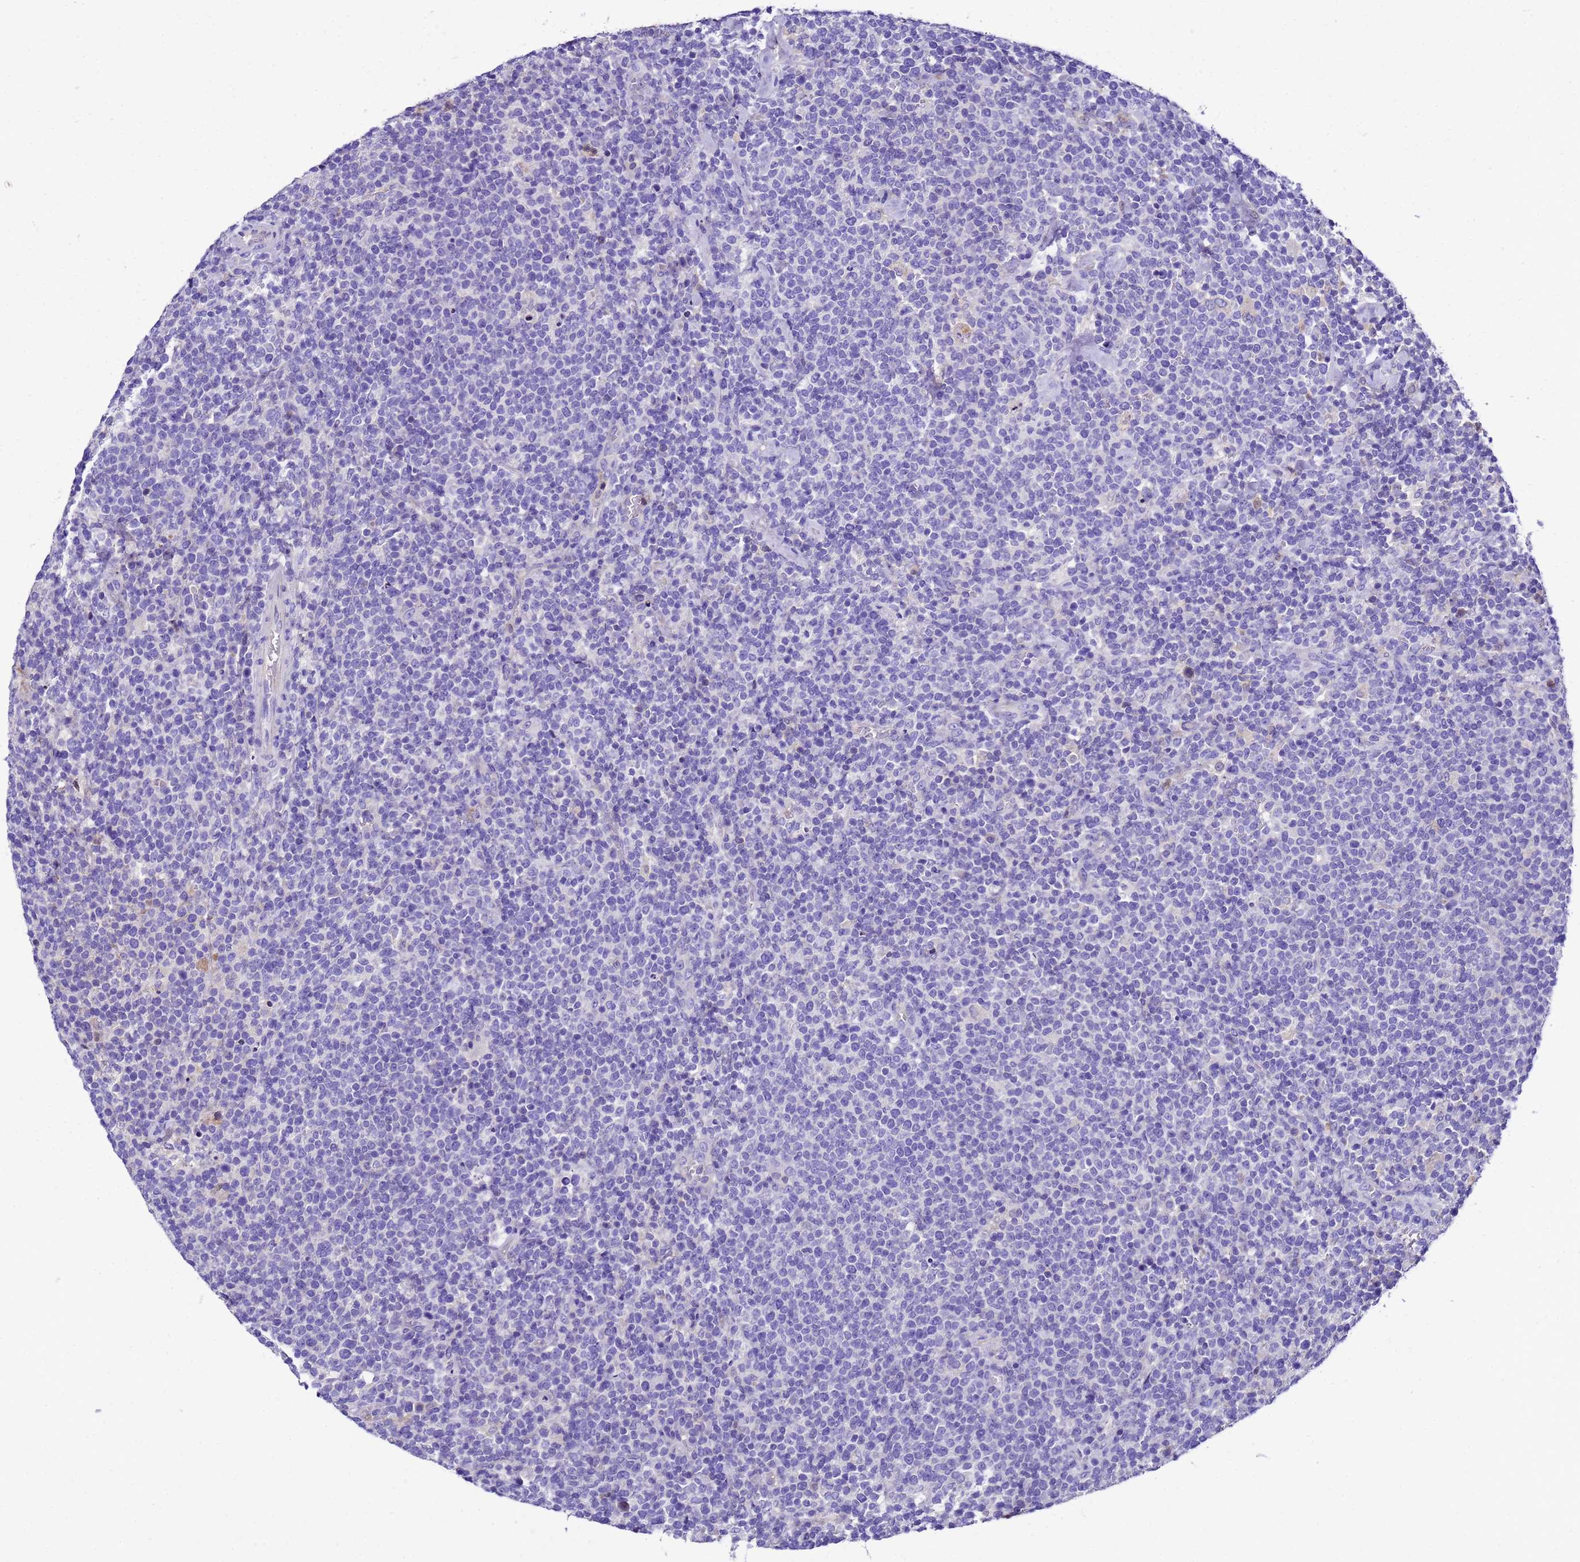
{"staining": {"intensity": "negative", "quantity": "none", "location": "none"}, "tissue": "lymphoma", "cell_type": "Tumor cells", "image_type": "cancer", "snomed": [{"axis": "morphology", "description": "Malignant lymphoma, non-Hodgkin's type, High grade"}, {"axis": "topography", "description": "Lymph node"}], "caption": "Lymphoma was stained to show a protein in brown. There is no significant expression in tumor cells.", "gene": "UGT2A1", "patient": {"sex": "male", "age": 61}}